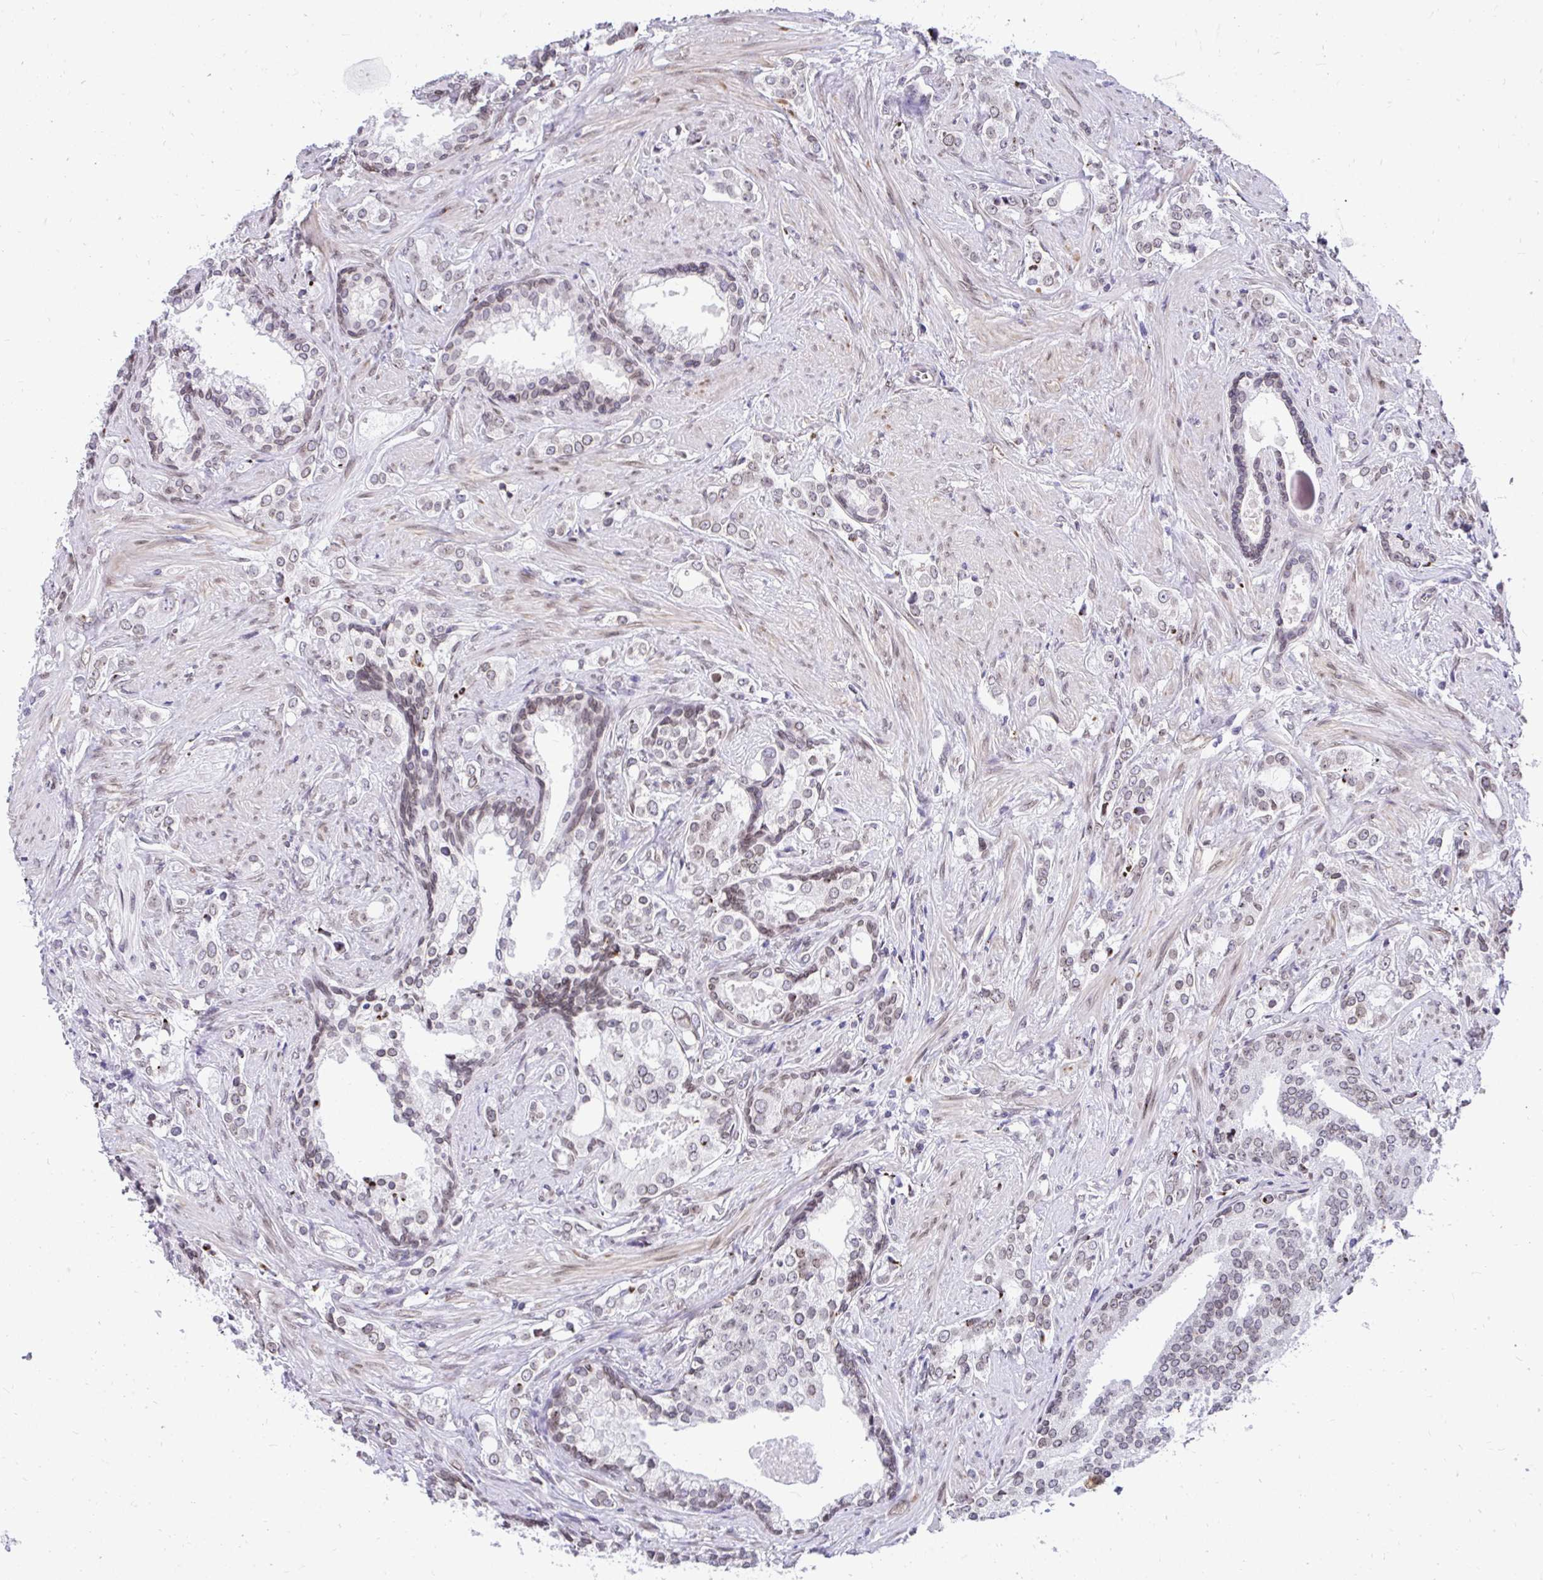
{"staining": {"intensity": "weak", "quantity": "25%-75%", "location": "nuclear"}, "tissue": "prostate cancer", "cell_type": "Tumor cells", "image_type": "cancer", "snomed": [{"axis": "morphology", "description": "Adenocarcinoma, Medium grade"}, {"axis": "topography", "description": "Prostate"}], "caption": "Brown immunohistochemical staining in human prostate medium-grade adenocarcinoma exhibits weak nuclear positivity in approximately 25%-75% of tumor cells. (Stains: DAB in brown, nuclei in blue, Microscopy: brightfield microscopy at high magnification).", "gene": "BANF1", "patient": {"sex": "male", "age": 57}}